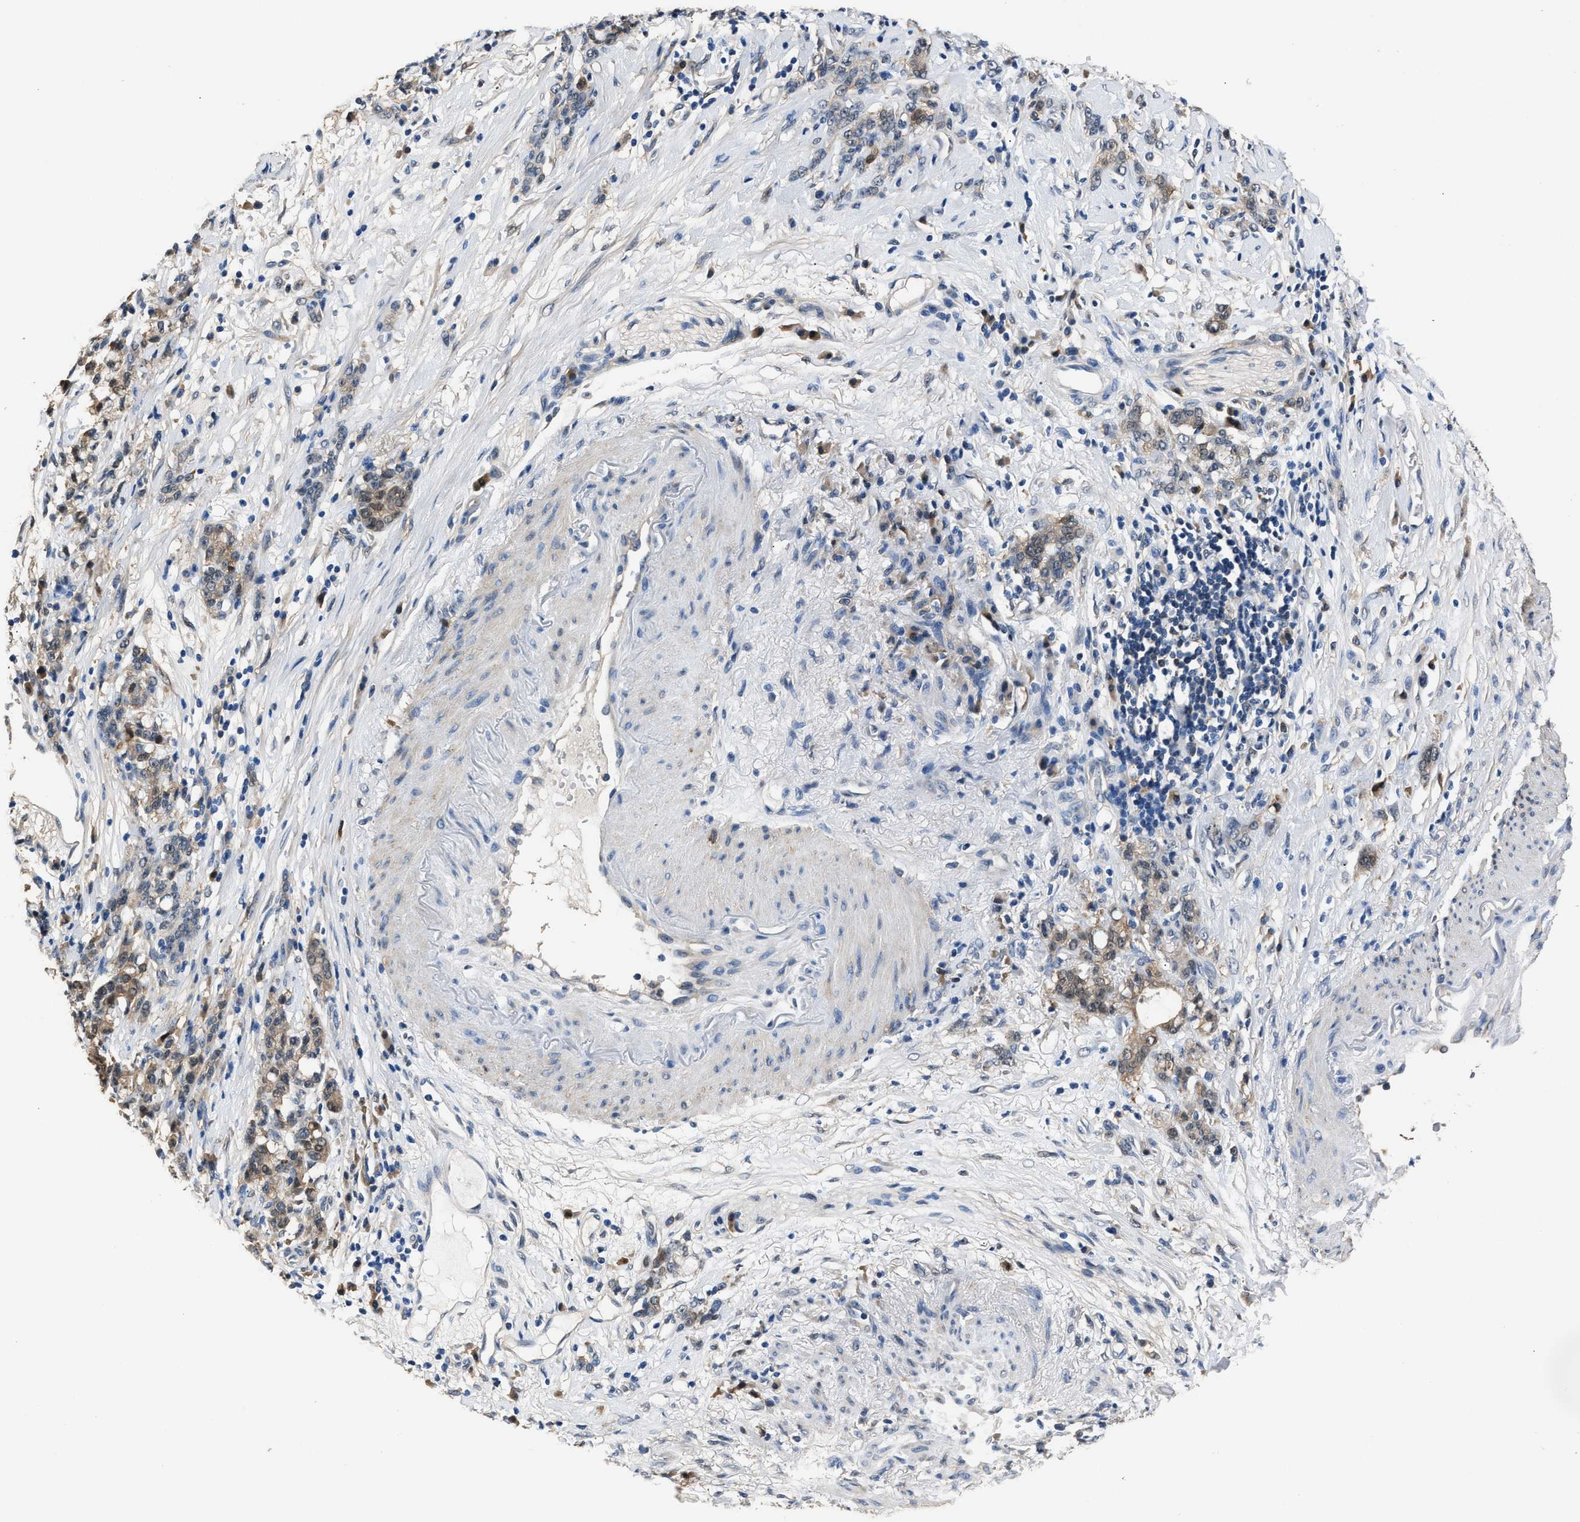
{"staining": {"intensity": "weak", "quantity": ">75%", "location": "cytoplasmic/membranous"}, "tissue": "stomach cancer", "cell_type": "Tumor cells", "image_type": "cancer", "snomed": [{"axis": "morphology", "description": "Adenocarcinoma, NOS"}, {"axis": "topography", "description": "Stomach, lower"}], "caption": "Stomach cancer (adenocarcinoma) was stained to show a protein in brown. There is low levels of weak cytoplasmic/membranous staining in about >75% of tumor cells. (DAB IHC, brown staining for protein, blue staining for nuclei).", "gene": "GSTP1", "patient": {"sex": "male", "age": 88}}